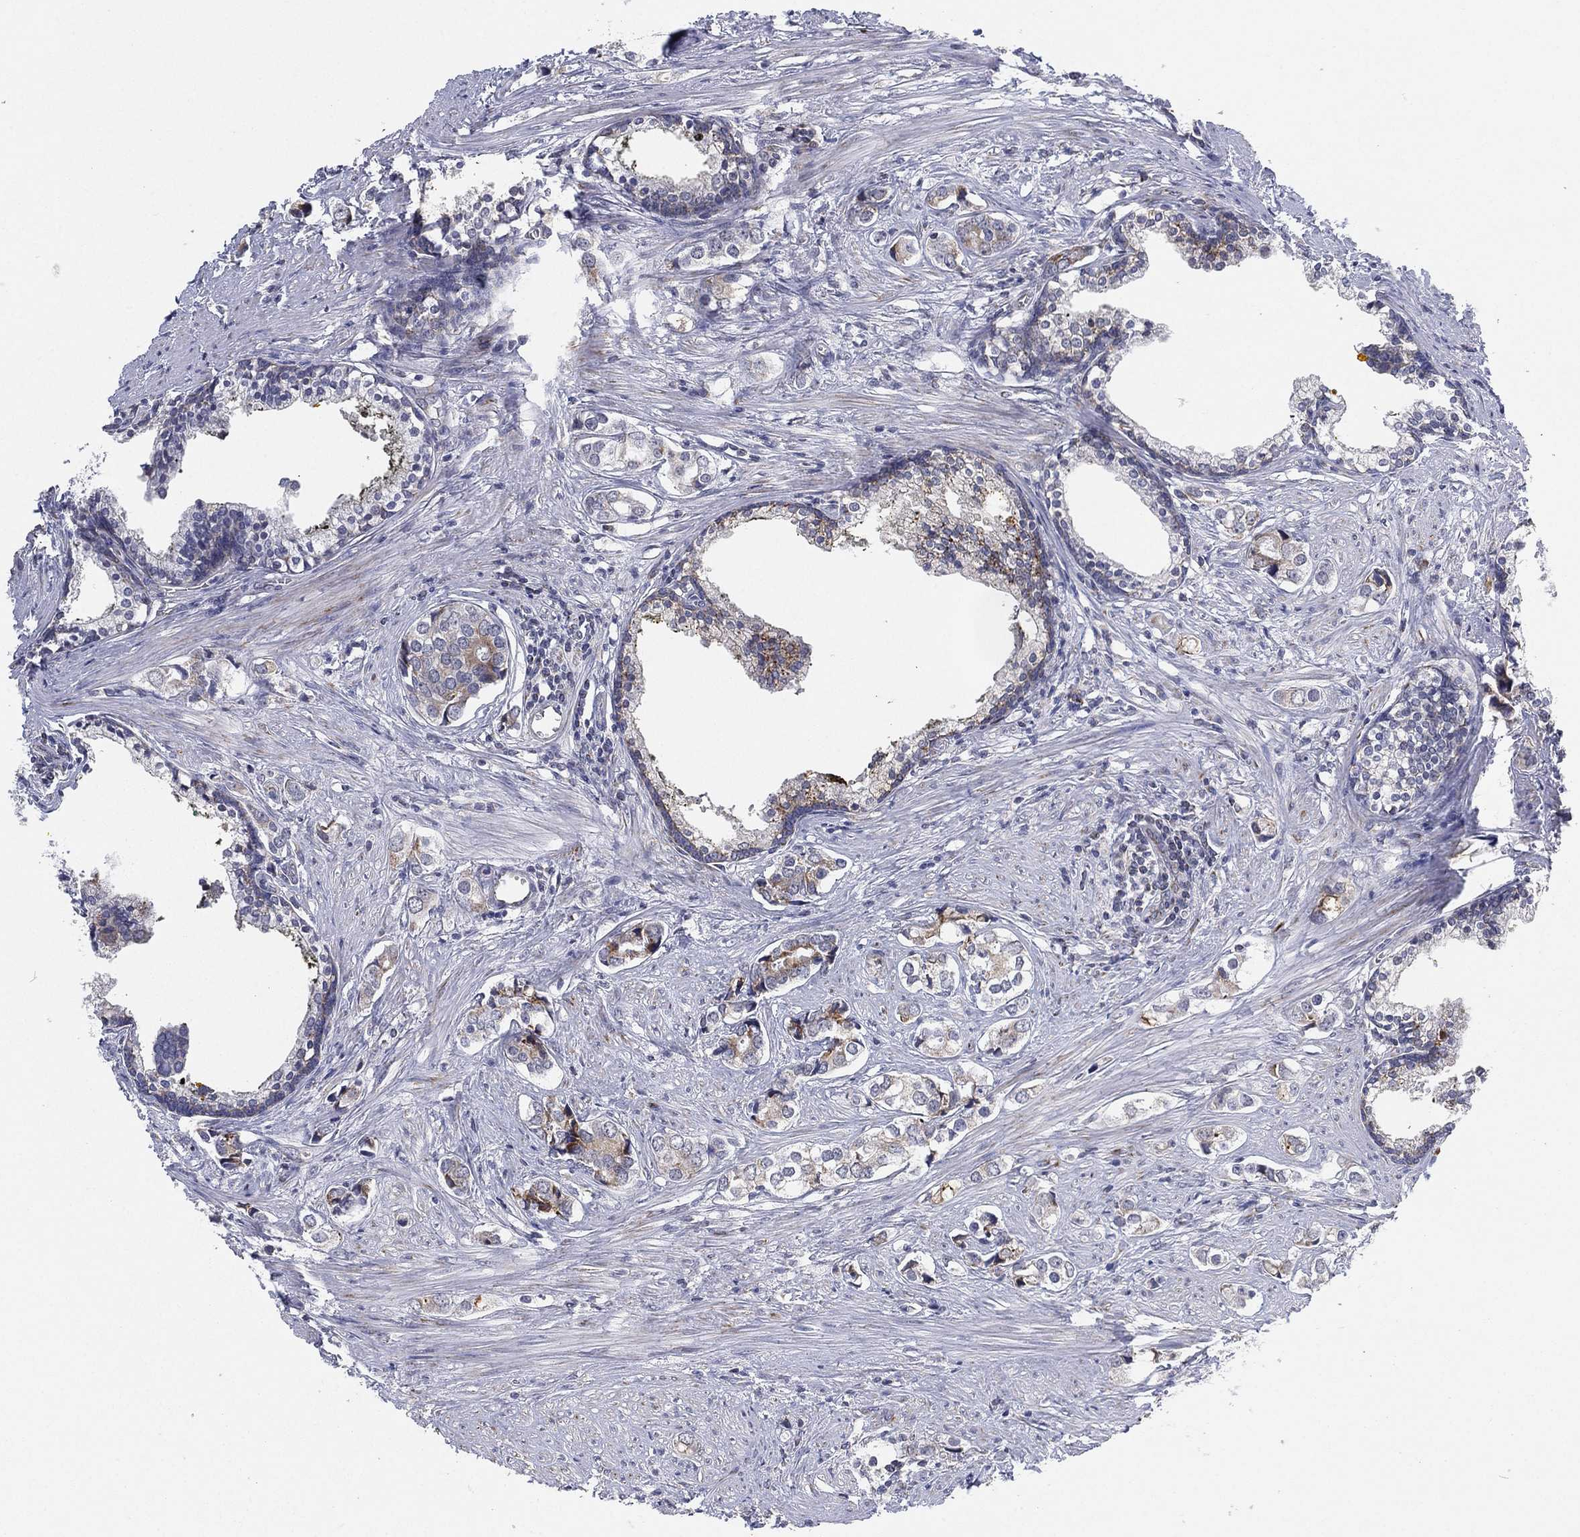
{"staining": {"intensity": "weak", "quantity": "<25%", "location": "cytoplasmic/membranous"}, "tissue": "prostate cancer", "cell_type": "Tumor cells", "image_type": "cancer", "snomed": [{"axis": "morphology", "description": "Adenocarcinoma, NOS"}, {"axis": "topography", "description": "Prostate and seminal vesicle, NOS"}], "caption": "Protein analysis of adenocarcinoma (prostate) reveals no significant positivity in tumor cells.", "gene": "PSMG4", "patient": {"sex": "male", "age": 63}}